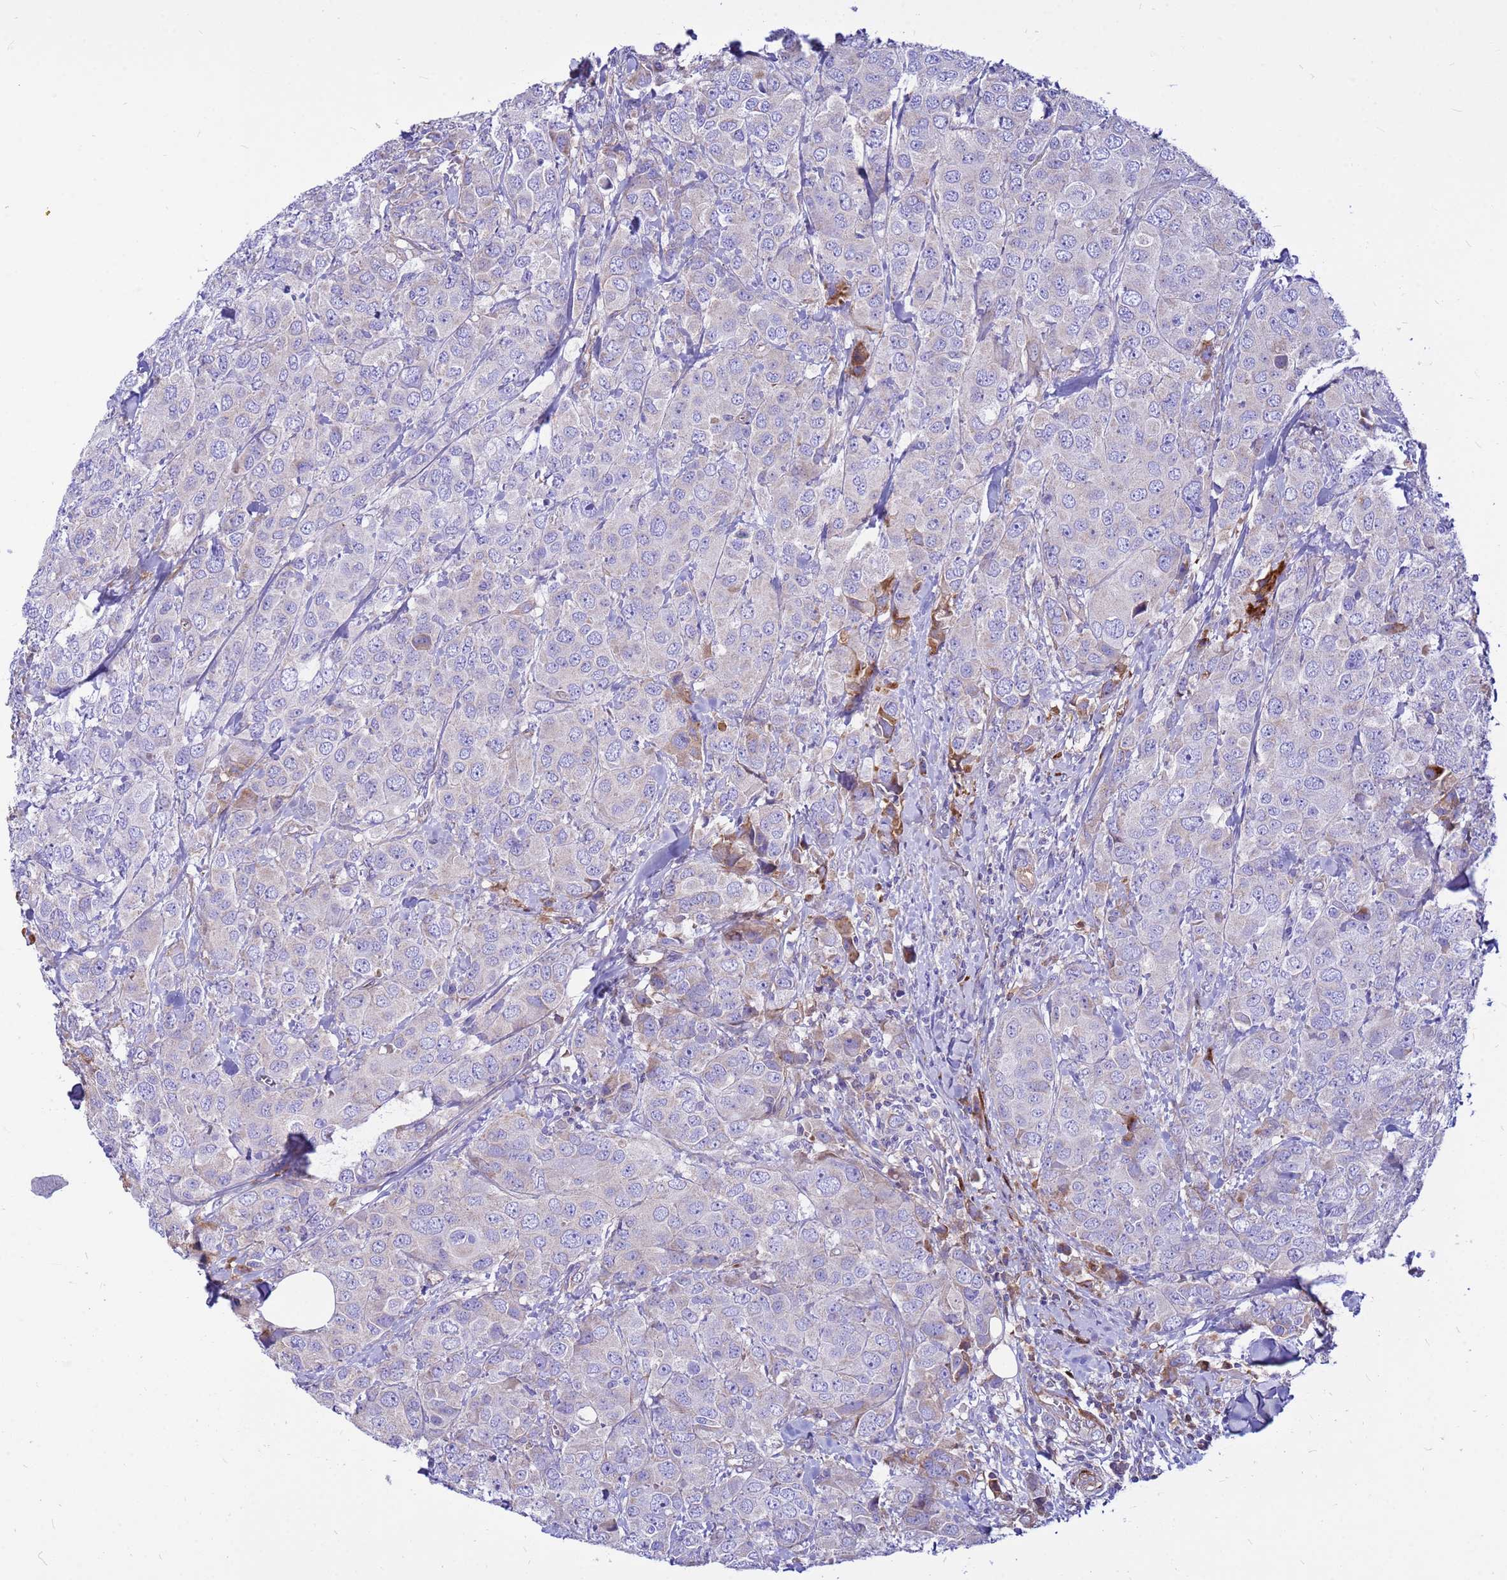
{"staining": {"intensity": "negative", "quantity": "none", "location": "none"}, "tissue": "breast cancer", "cell_type": "Tumor cells", "image_type": "cancer", "snomed": [{"axis": "morphology", "description": "Duct carcinoma"}, {"axis": "topography", "description": "Breast"}], "caption": "A histopathology image of breast invasive ductal carcinoma stained for a protein shows no brown staining in tumor cells.", "gene": "CRHBP", "patient": {"sex": "female", "age": 43}}